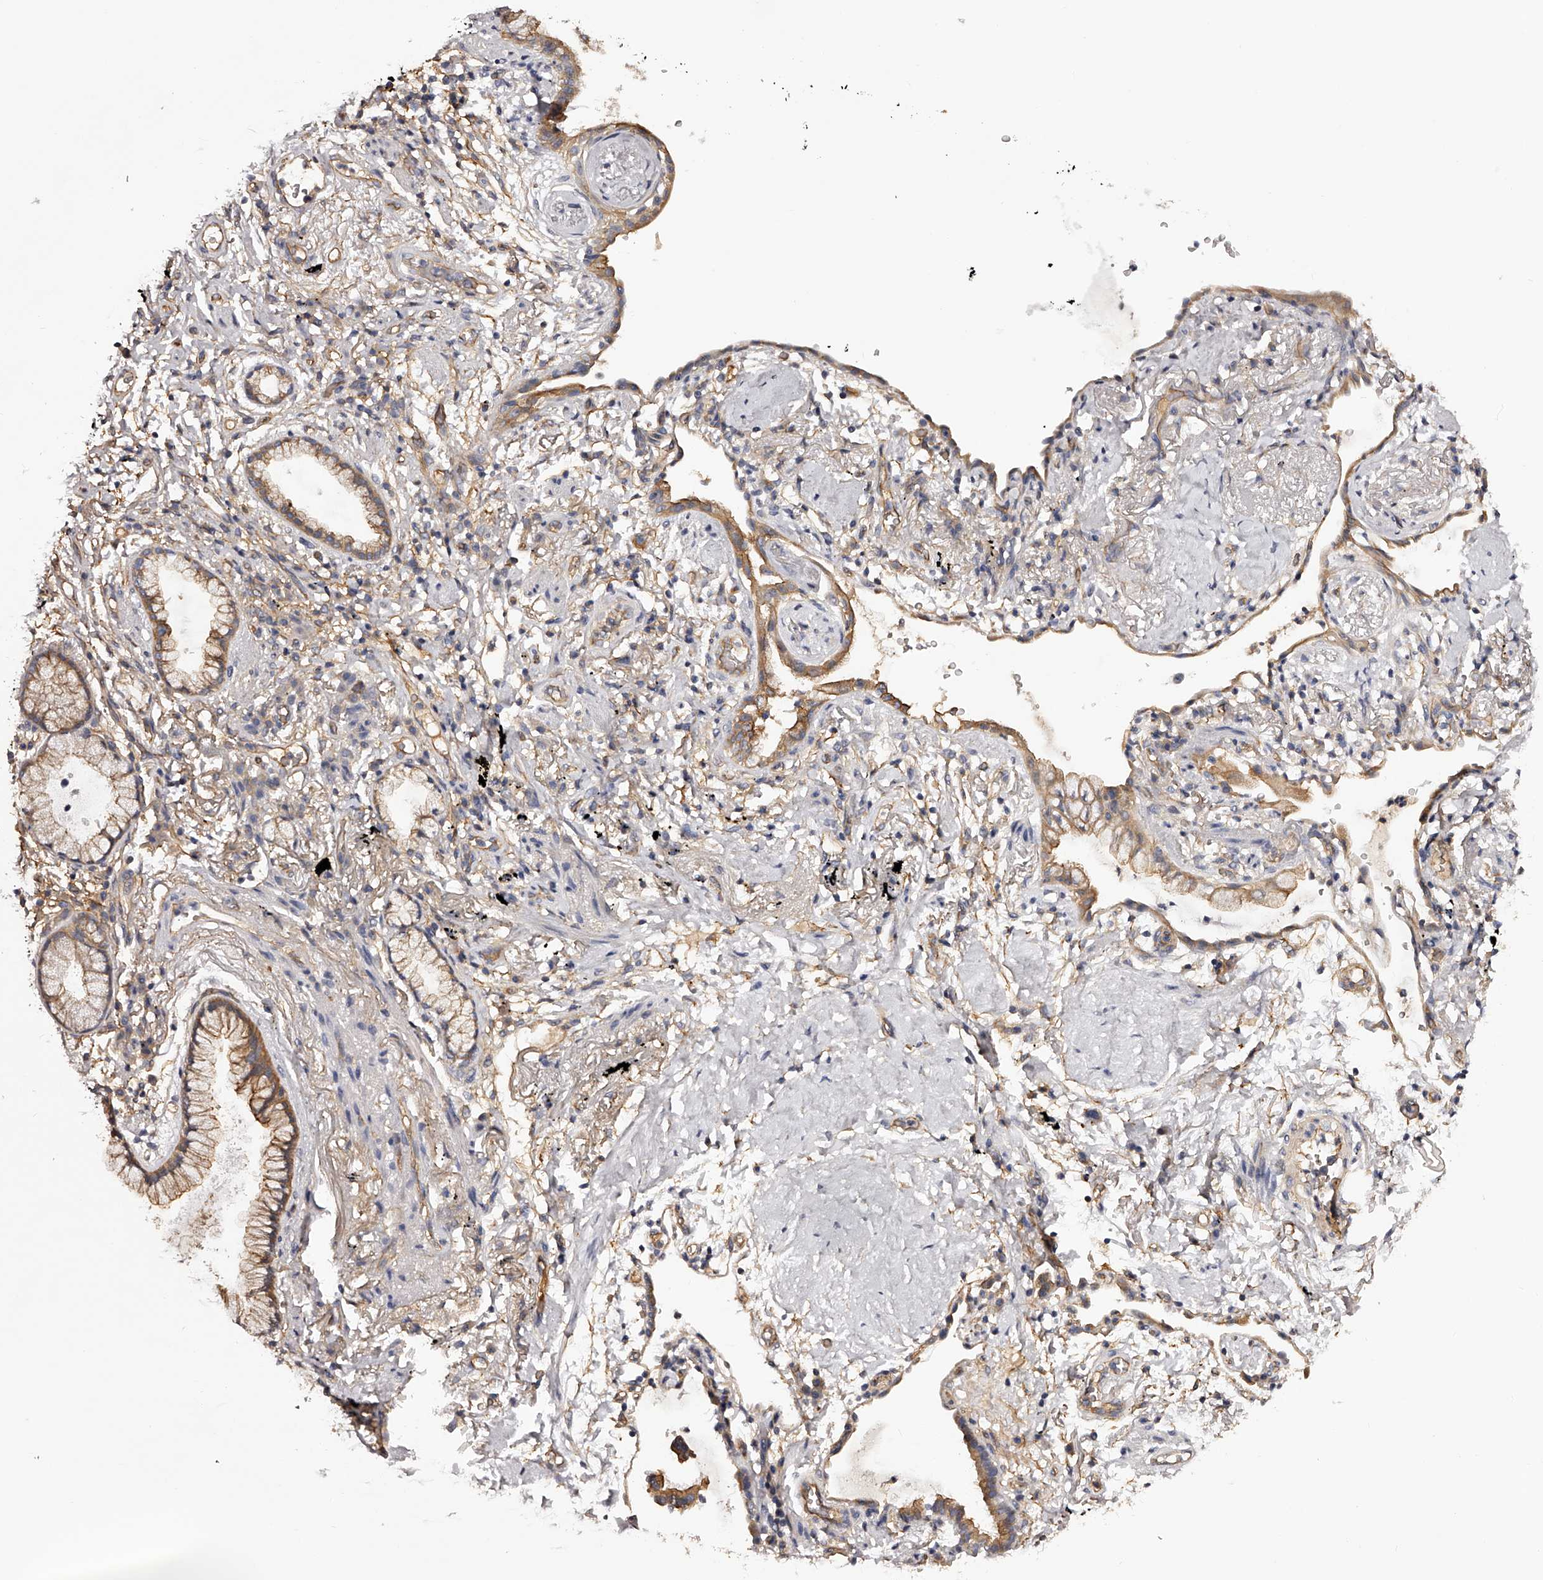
{"staining": {"intensity": "moderate", "quantity": ">75%", "location": "cytoplasmic/membranous"}, "tissue": "lung cancer", "cell_type": "Tumor cells", "image_type": "cancer", "snomed": [{"axis": "morphology", "description": "Adenocarcinoma, NOS"}, {"axis": "topography", "description": "Lung"}], "caption": "There is medium levels of moderate cytoplasmic/membranous expression in tumor cells of lung cancer, as demonstrated by immunohistochemical staining (brown color).", "gene": "LTV1", "patient": {"sex": "female", "age": 70}}